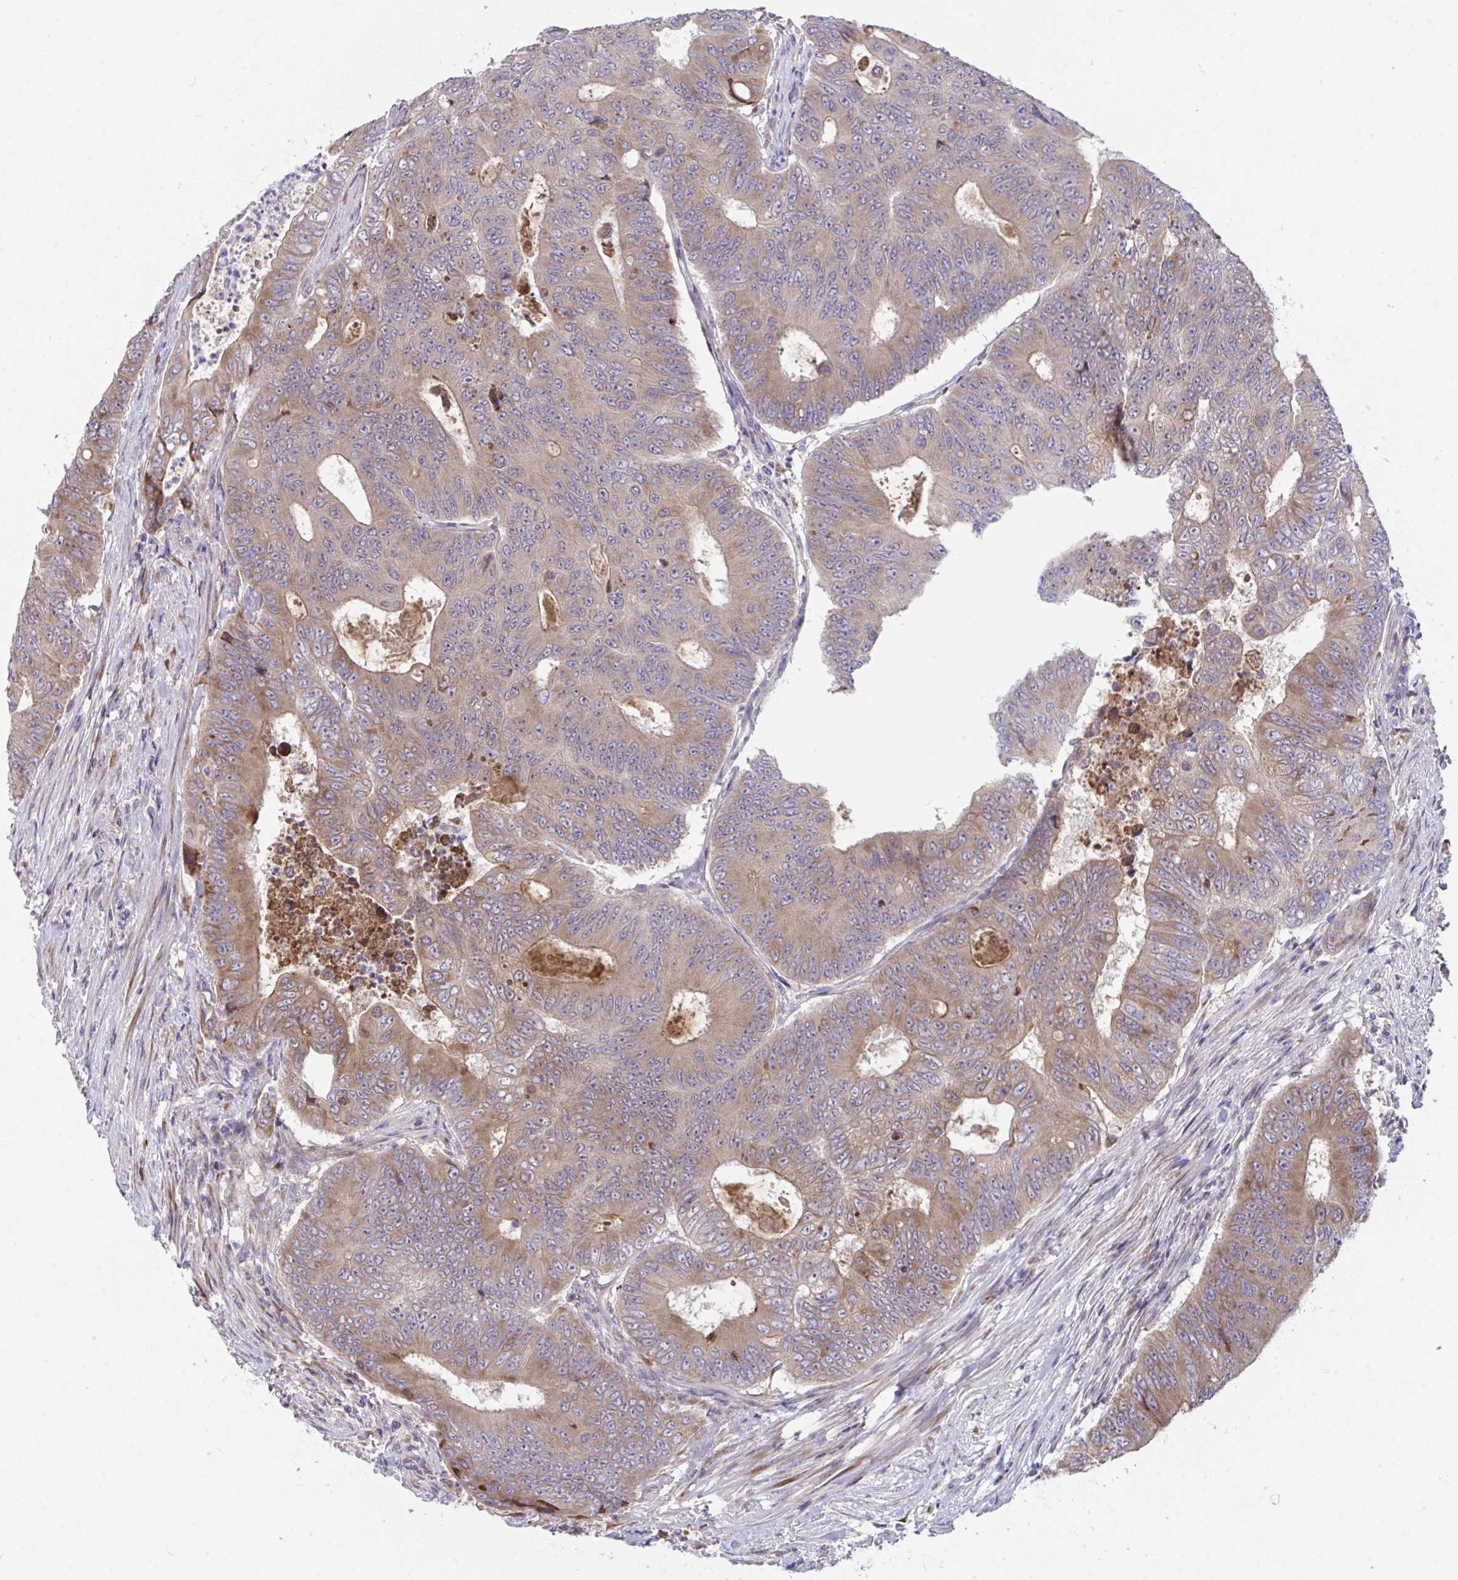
{"staining": {"intensity": "moderate", "quantity": ">75%", "location": "cytoplasmic/membranous"}, "tissue": "colorectal cancer", "cell_type": "Tumor cells", "image_type": "cancer", "snomed": [{"axis": "morphology", "description": "Adenocarcinoma, NOS"}, {"axis": "topography", "description": "Colon"}], "caption": "Immunohistochemical staining of human colorectal cancer (adenocarcinoma) displays moderate cytoplasmic/membranous protein staining in about >75% of tumor cells.", "gene": "SUSD4", "patient": {"sex": "female", "age": 48}}